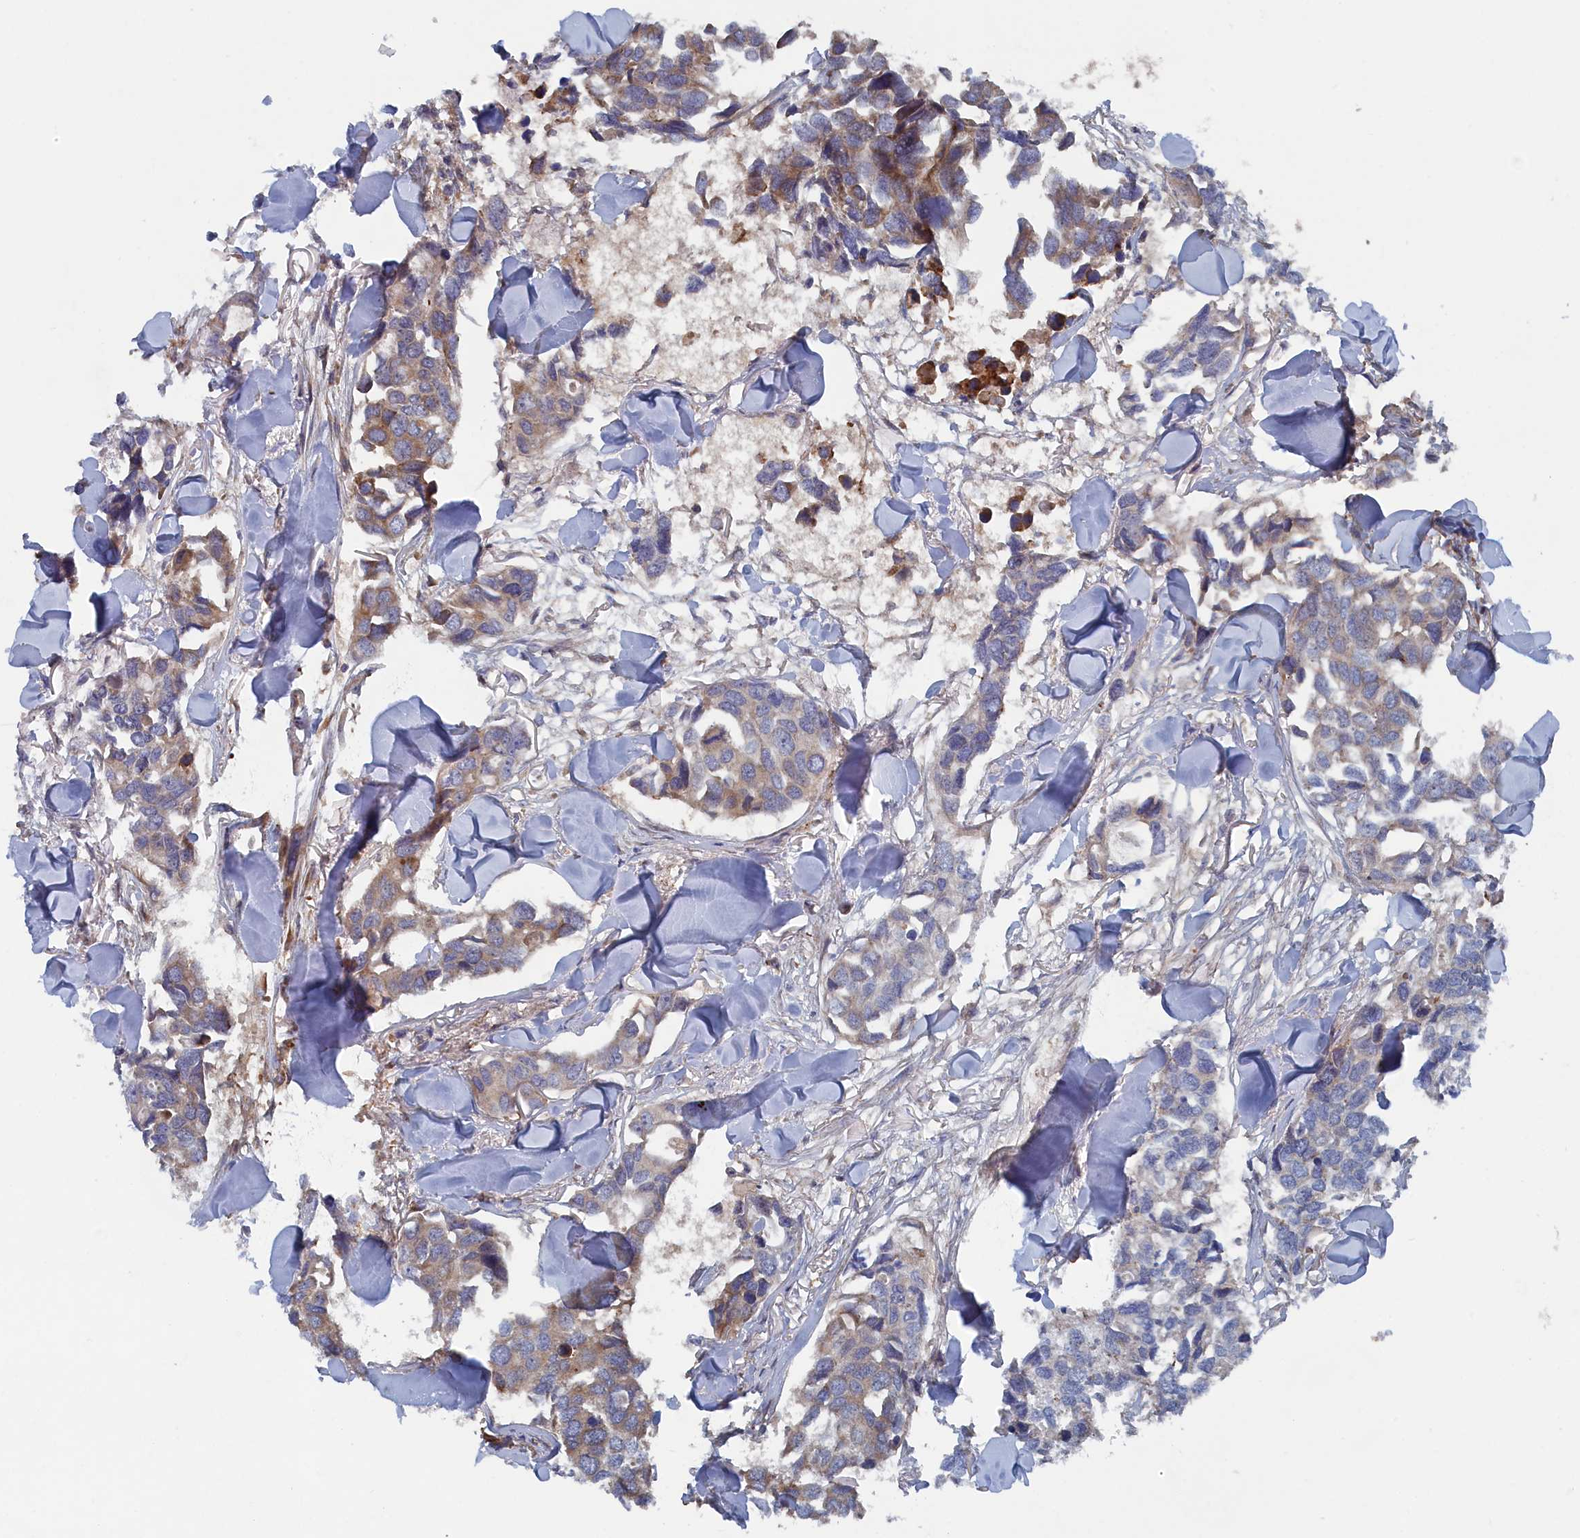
{"staining": {"intensity": "weak", "quantity": "25%-75%", "location": "cytoplasmic/membranous"}, "tissue": "breast cancer", "cell_type": "Tumor cells", "image_type": "cancer", "snomed": [{"axis": "morphology", "description": "Duct carcinoma"}, {"axis": "topography", "description": "Breast"}], "caption": "This is a histology image of immunohistochemistry (IHC) staining of breast cancer (invasive ductal carcinoma), which shows weak expression in the cytoplasmic/membranous of tumor cells.", "gene": "TMEM196", "patient": {"sex": "female", "age": 83}}